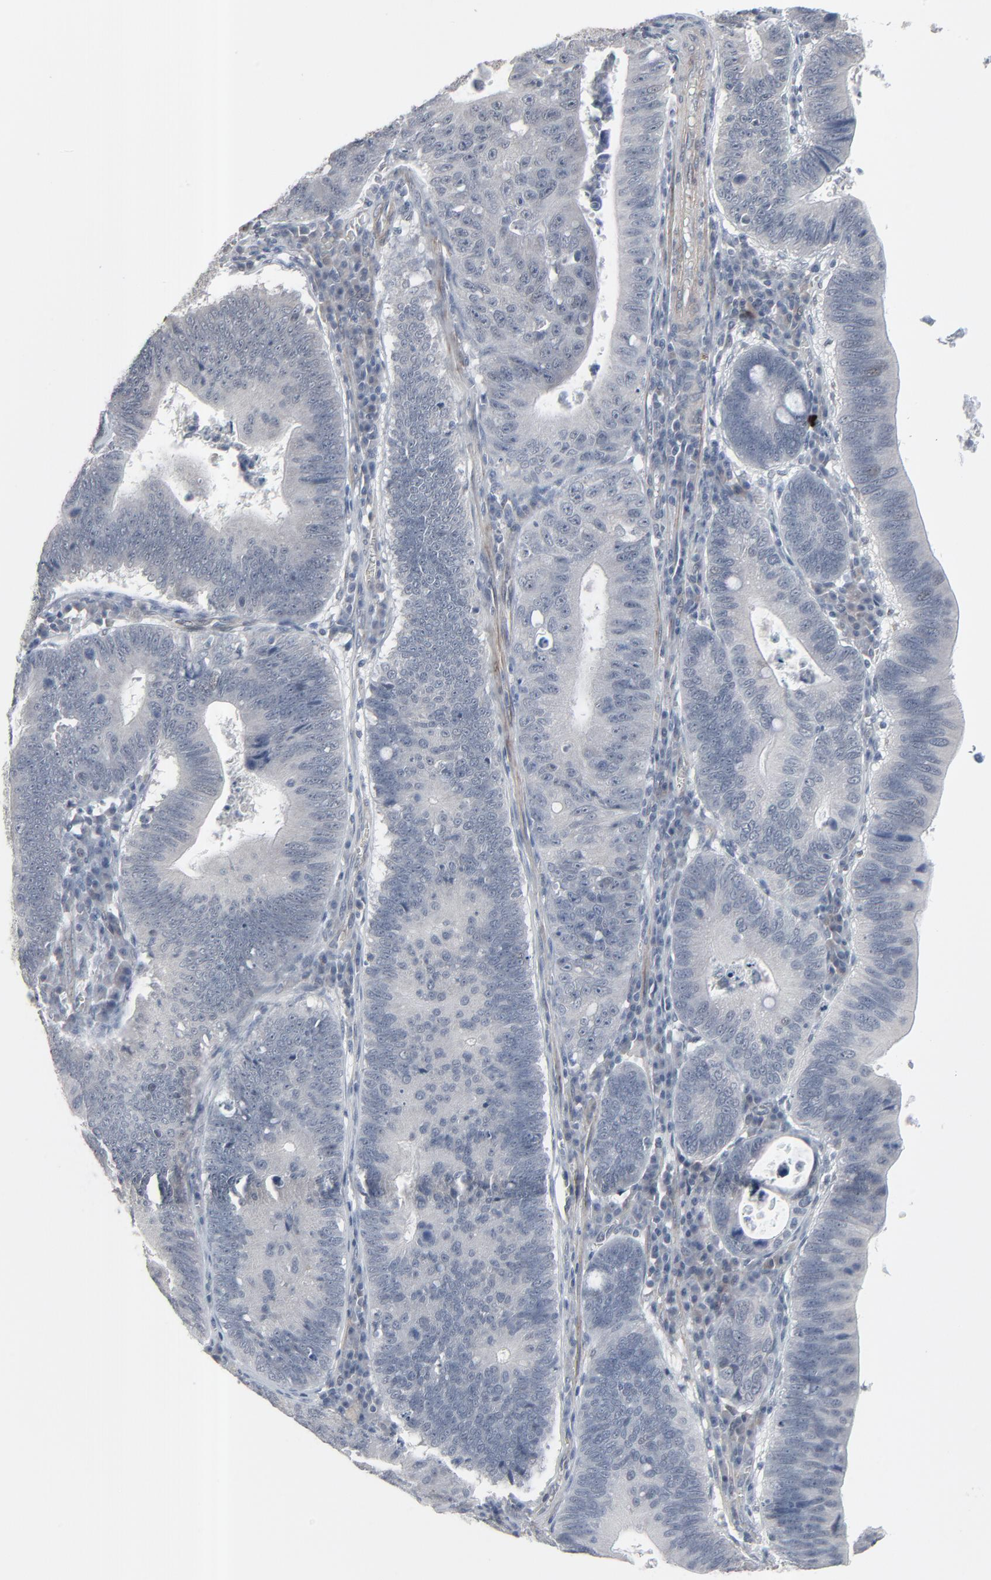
{"staining": {"intensity": "negative", "quantity": "none", "location": "none"}, "tissue": "stomach cancer", "cell_type": "Tumor cells", "image_type": "cancer", "snomed": [{"axis": "morphology", "description": "Adenocarcinoma, NOS"}, {"axis": "topography", "description": "Stomach"}], "caption": "Adenocarcinoma (stomach) was stained to show a protein in brown. There is no significant positivity in tumor cells.", "gene": "NEUROD1", "patient": {"sex": "male", "age": 59}}